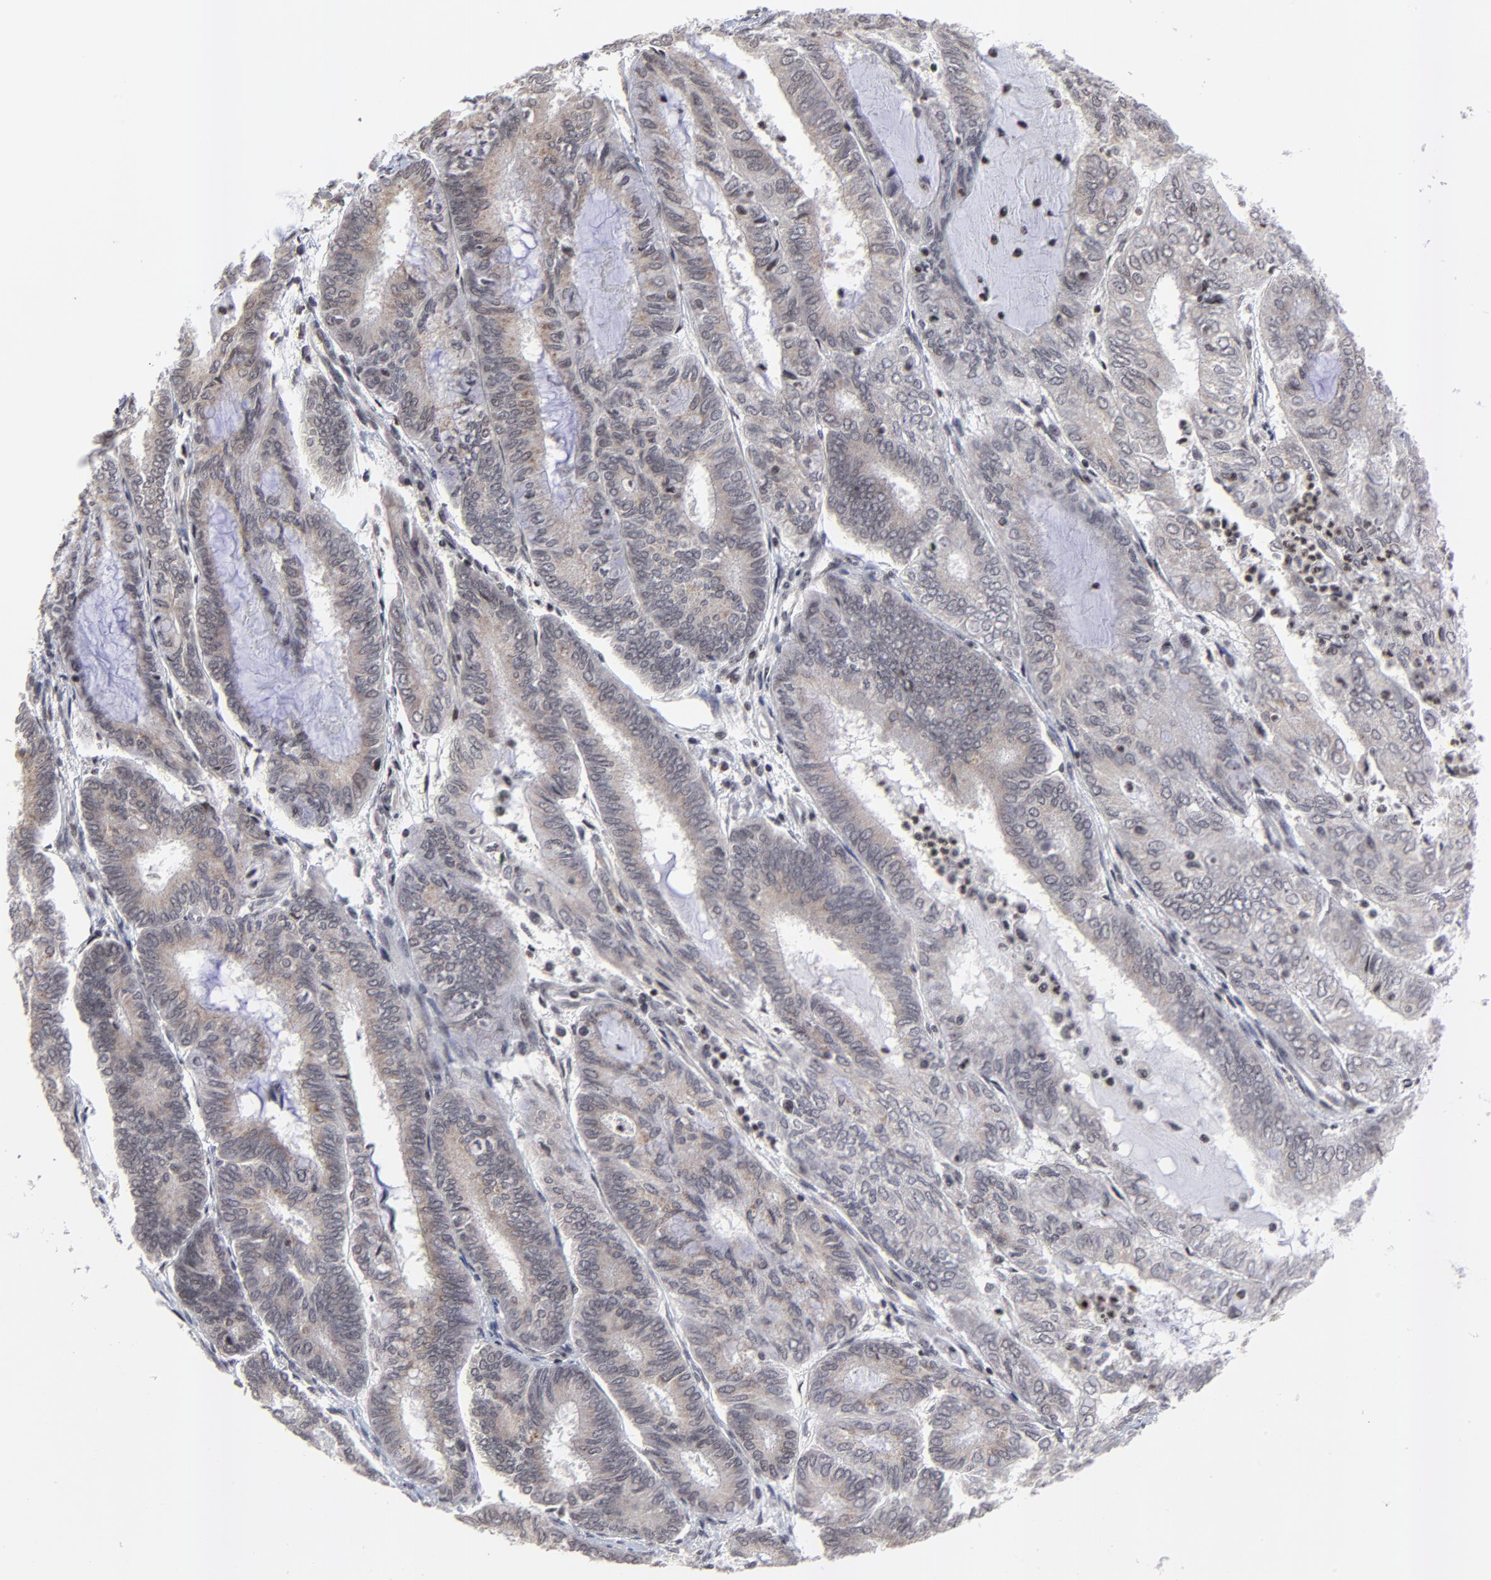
{"staining": {"intensity": "weak", "quantity": ">75%", "location": "cytoplasmic/membranous"}, "tissue": "endometrial cancer", "cell_type": "Tumor cells", "image_type": "cancer", "snomed": [{"axis": "morphology", "description": "Adenocarcinoma, NOS"}, {"axis": "topography", "description": "Endometrium"}], "caption": "IHC (DAB) staining of endometrial adenocarcinoma displays weak cytoplasmic/membranous protein expression in about >75% of tumor cells.", "gene": "ZNF777", "patient": {"sex": "female", "age": 59}}